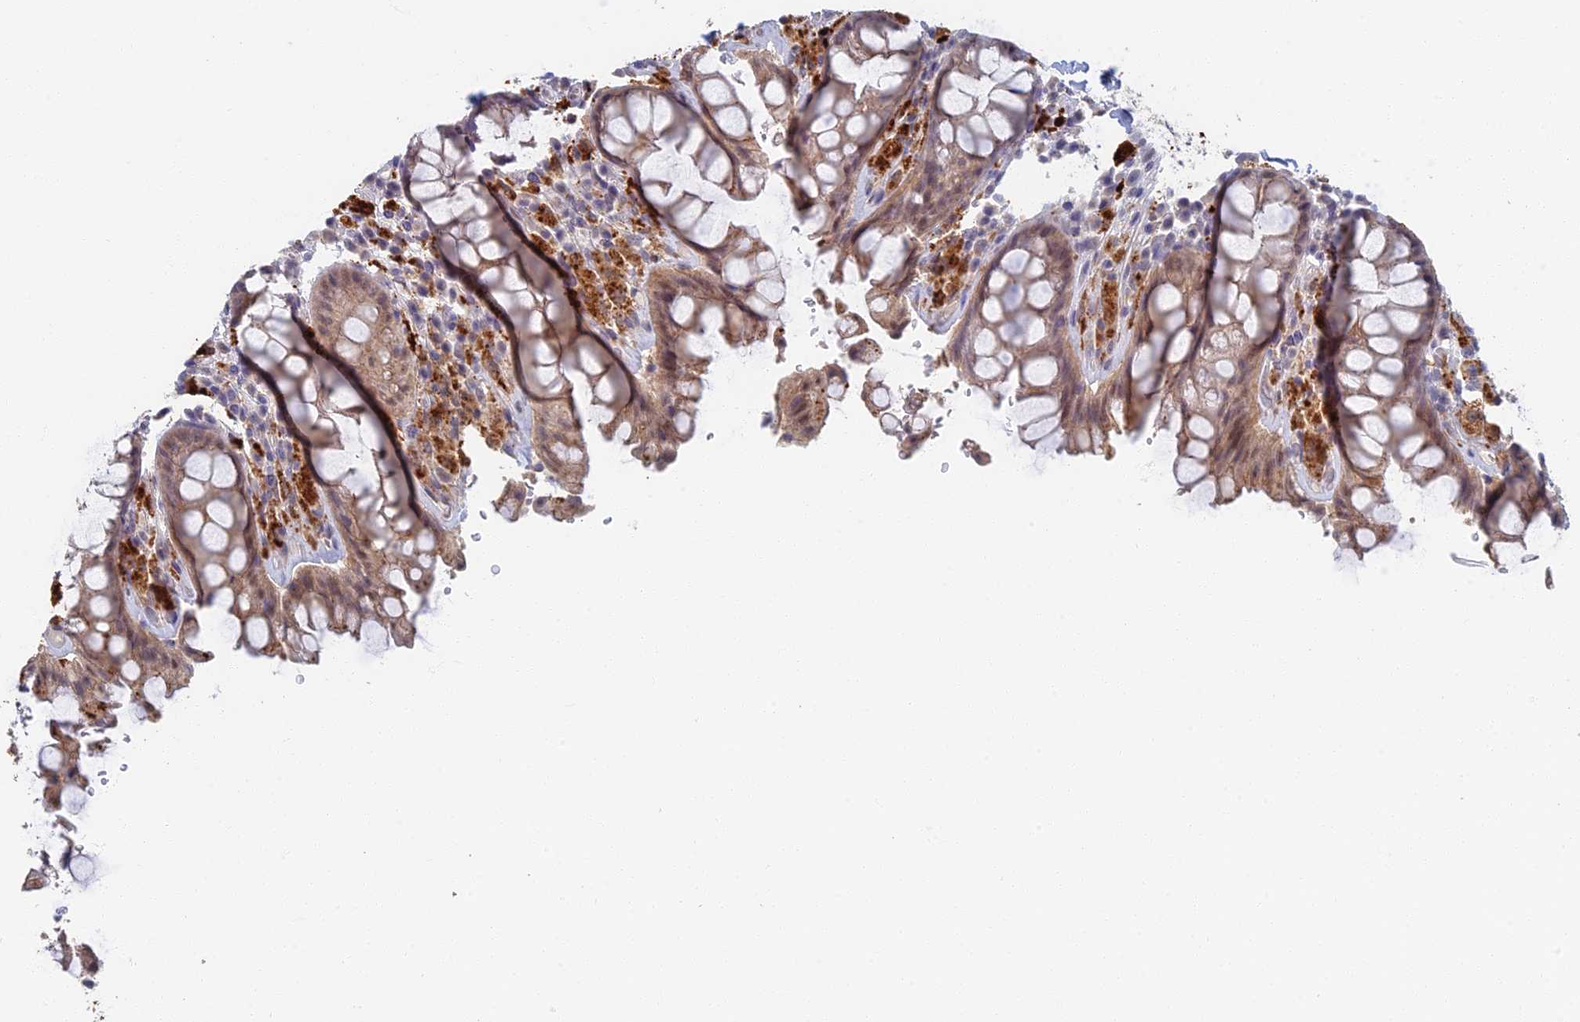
{"staining": {"intensity": "moderate", "quantity": ">75%", "location": "cytoplasmic/membranous"}, "tissue": "rectum", "cell_type": "Glandular cells", "image_type": "normal", "snomed": [{"axis": "morphology", "description": "Normal tissue, NOS"}, {"axis": "topography", "description": "Rectum"}], "caption": "Moderate cytoplasmic/membranous positivity for a protein is appreciated in about >75% of glandular cells of benign rectum using immunohistochemistry.", "gene": "GPATCH1", "patient": {"sex": "male", "age": 64}}